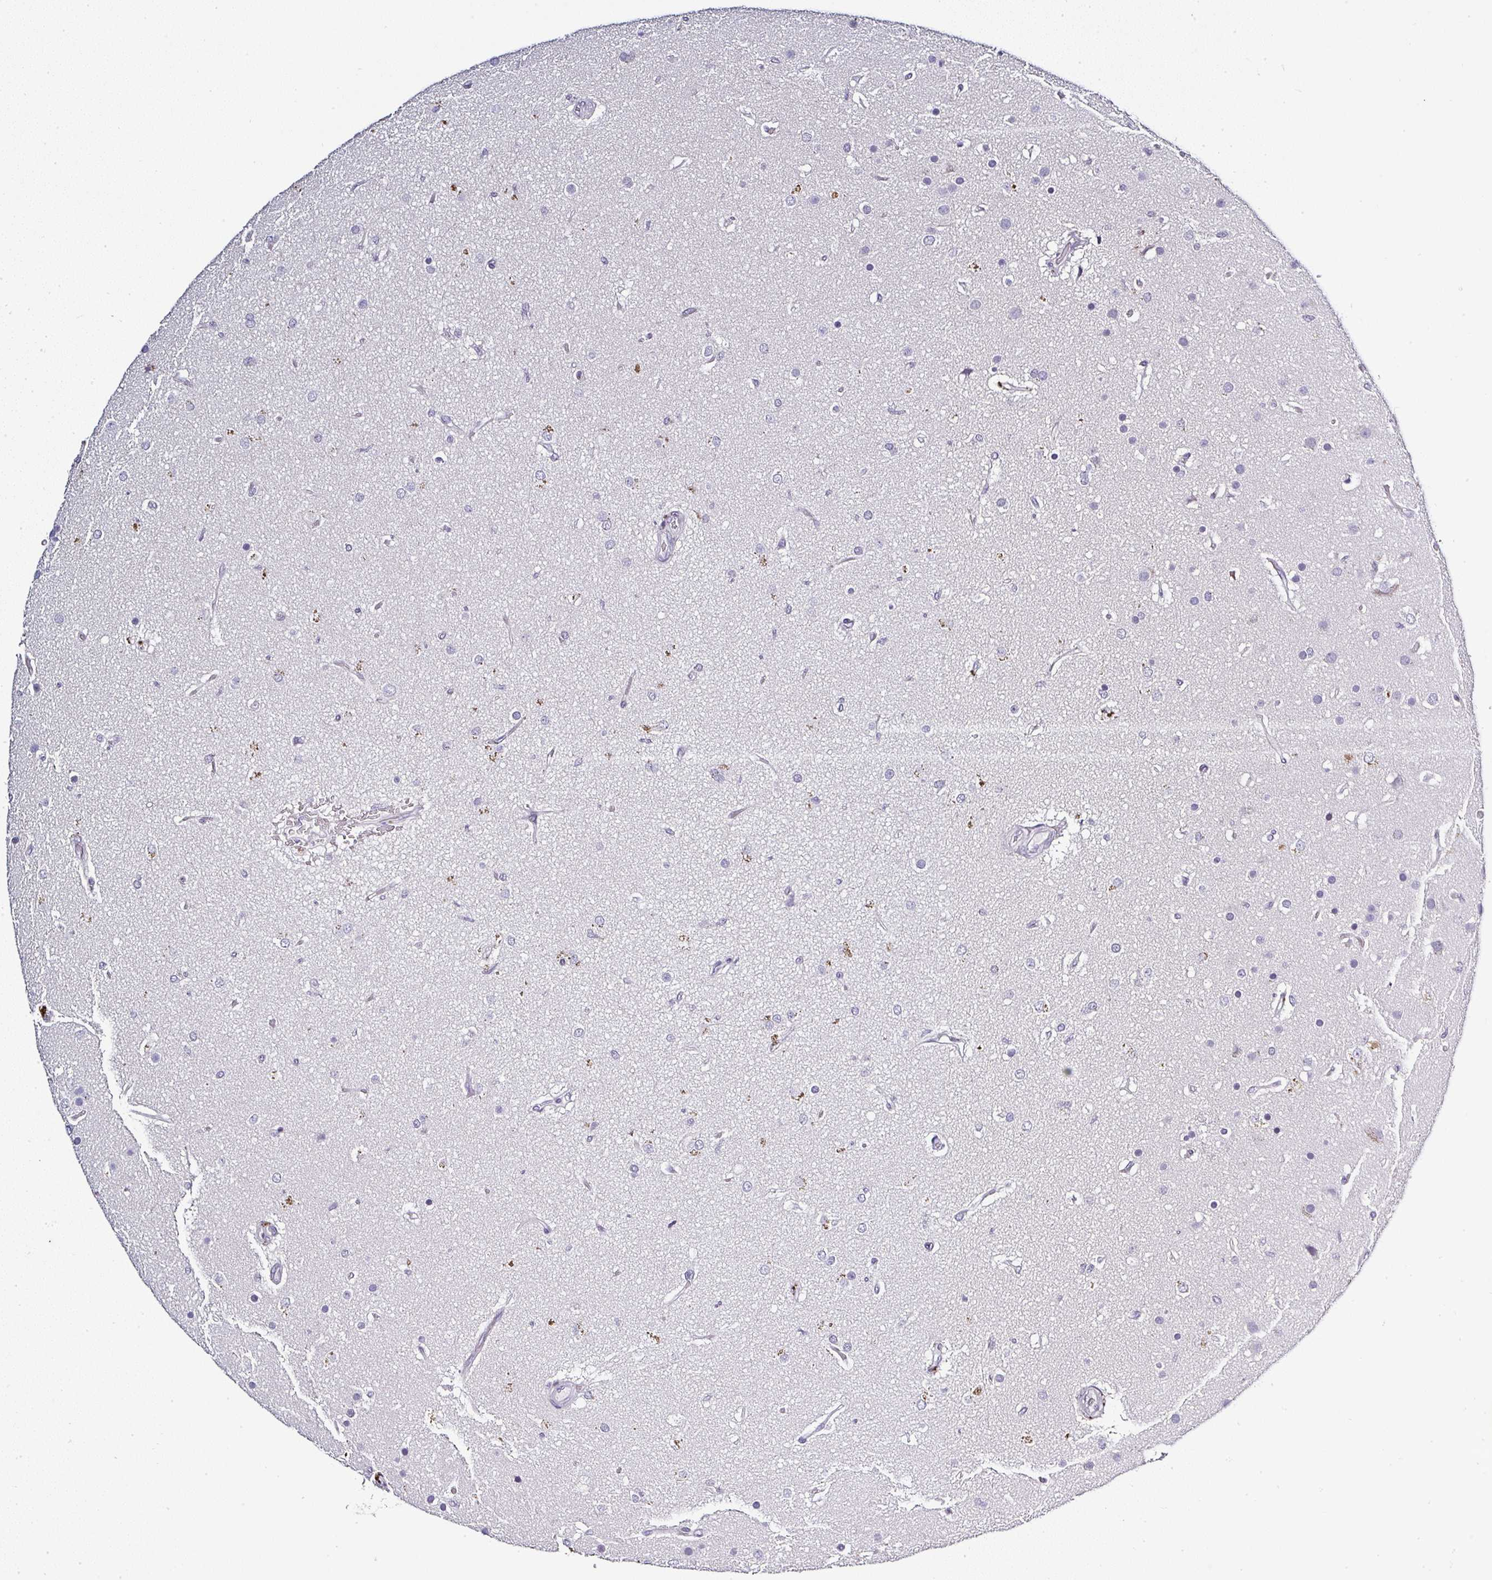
{"staining": {"intensity": "negative", "quantity": "none", "location": "none"}, "tissue": "glioma", "cell_type": "Tumor cells", "image_type": "cancer", "snomed": [{"axis": "morphology", "description": "Glioma, malignant, High grade"}, {"axis": "topography", "description": "Brain"}], "caption": "Glioma stained for a protein using IHC displays no staining tumor cells.", "gene": "SERPINB3", "patient": {"sex": "female", "age": 74}}